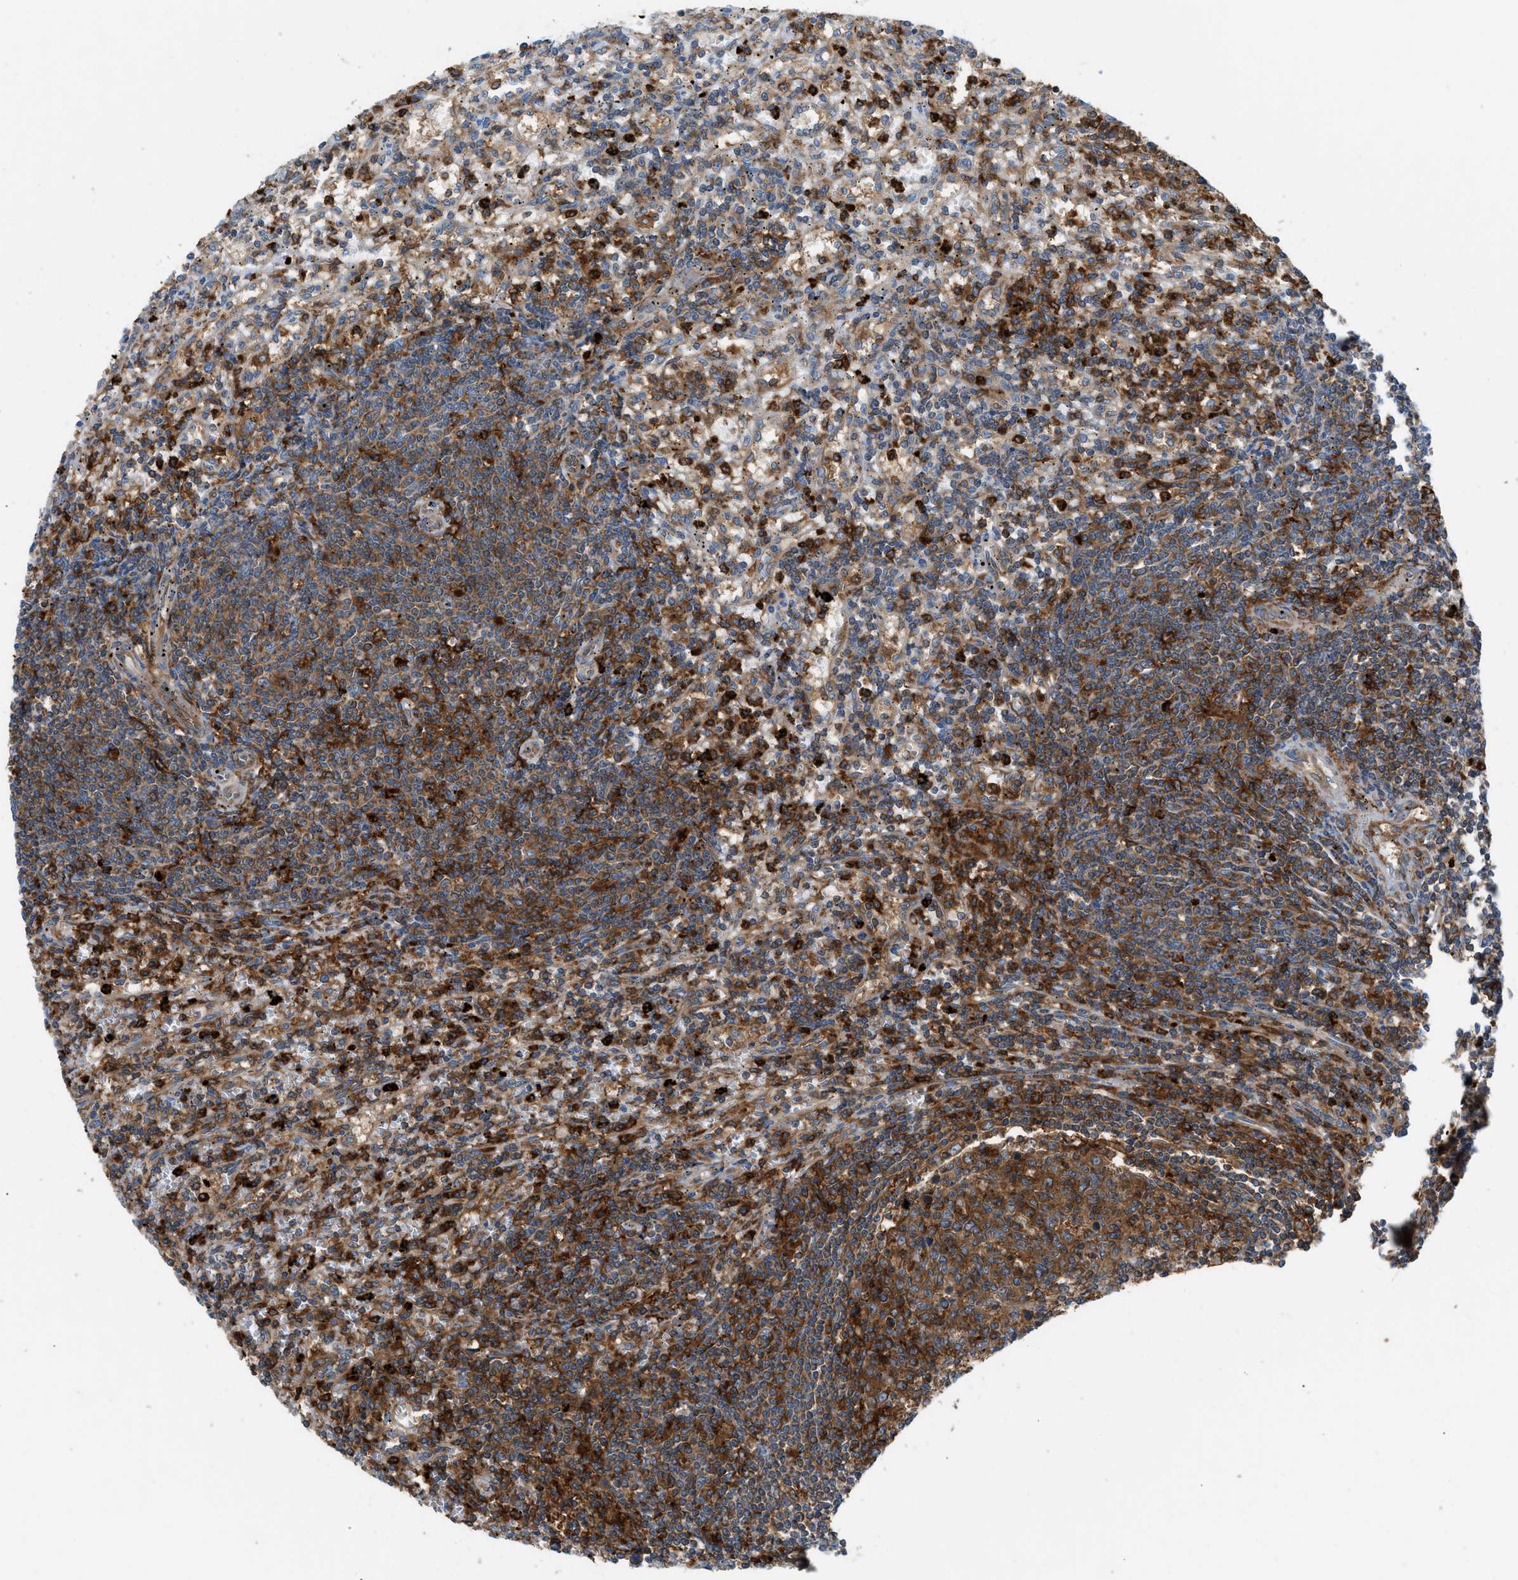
{"staining": {"intensity": "strong", "quantity": "25%-75%", "location": "cytoplasmic/membranous"}, "tissue": "lymphoma", "cell_type": "Tumor cells", "image_type": "cancer", "snomed": [{"axis": "morphology", "description": "Malignant lymphoma, non-Hodgkin's type, Low grade"}, {"axis": "topography", "description": "Spleen"}], "caption": "Protein positivity by immunohistochemistry displays strong cytoplasmic/membranous positivity in about 25%-75% of tumor cells in malignant lymphoma, non-Hodgkin's type (low-grade). (Brightfield microscopy of DAB IHC at high magnification).", "gene": "GPAT4", "patient": {"sex": "male", "age": 76}}